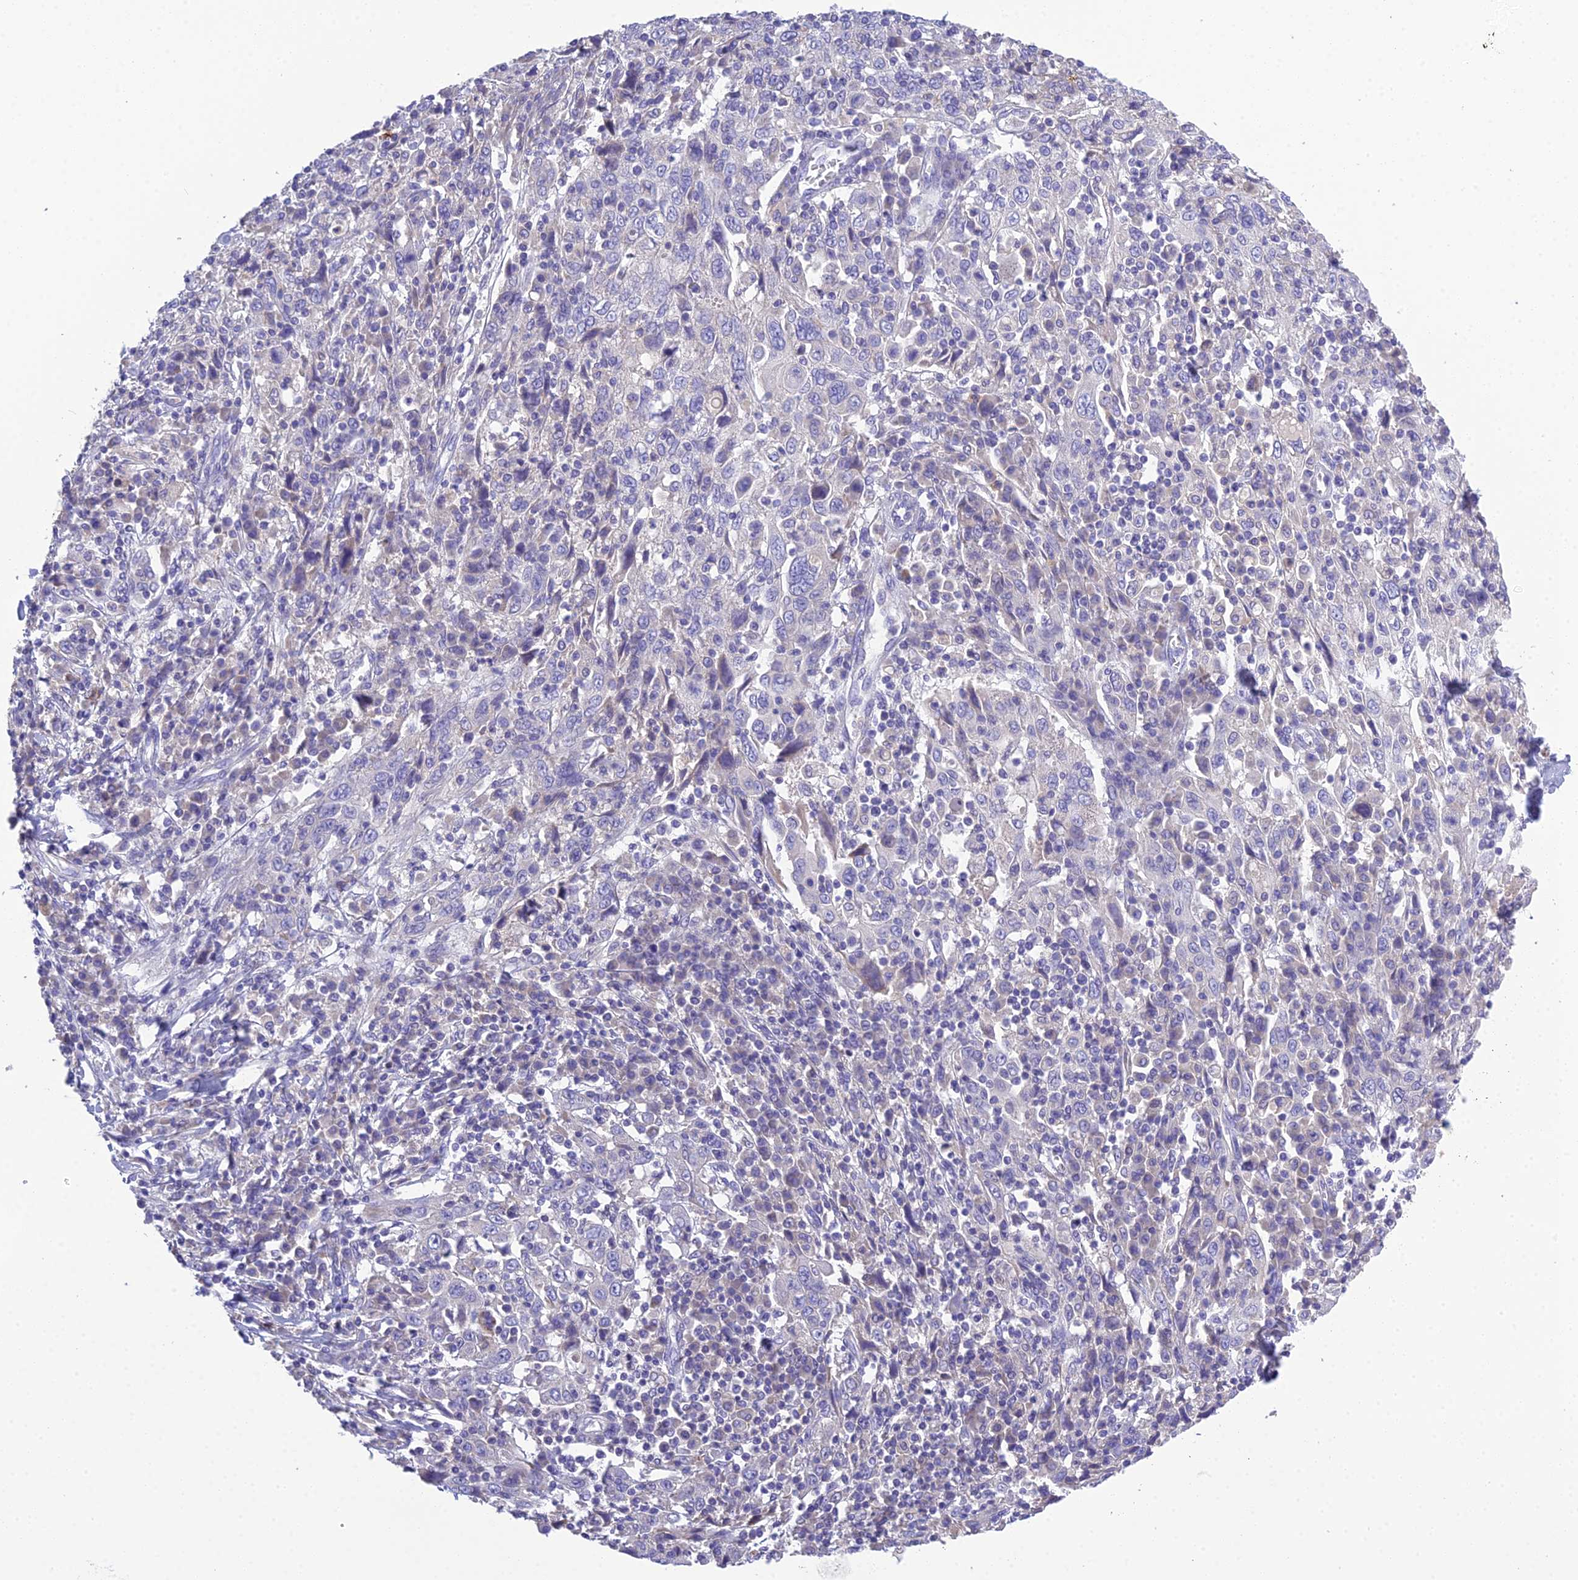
{"staining": {"intensity": "negative", "quantity": "none", "location": "none"}, "tissue": "cervical cancer", "cell_type": "Tumor cells", "image_type": "cancer", "snomed": [{"axis": "morphology", "description": "Squamous cell carcinoma, NOS"}, {"axis": "topography", "description": "Cervix"}], "caption": "High magnification brightfield microscopy of squamous cell carcinoma (cervical) stained with DAB (3,3'-diaminobenzidine) (brown) and counterstained with hematoxylin (blue): tumor cells show no significant positivity.", "gene": "KIAA0408", "patient": {"sex": "female", "age": 46}}